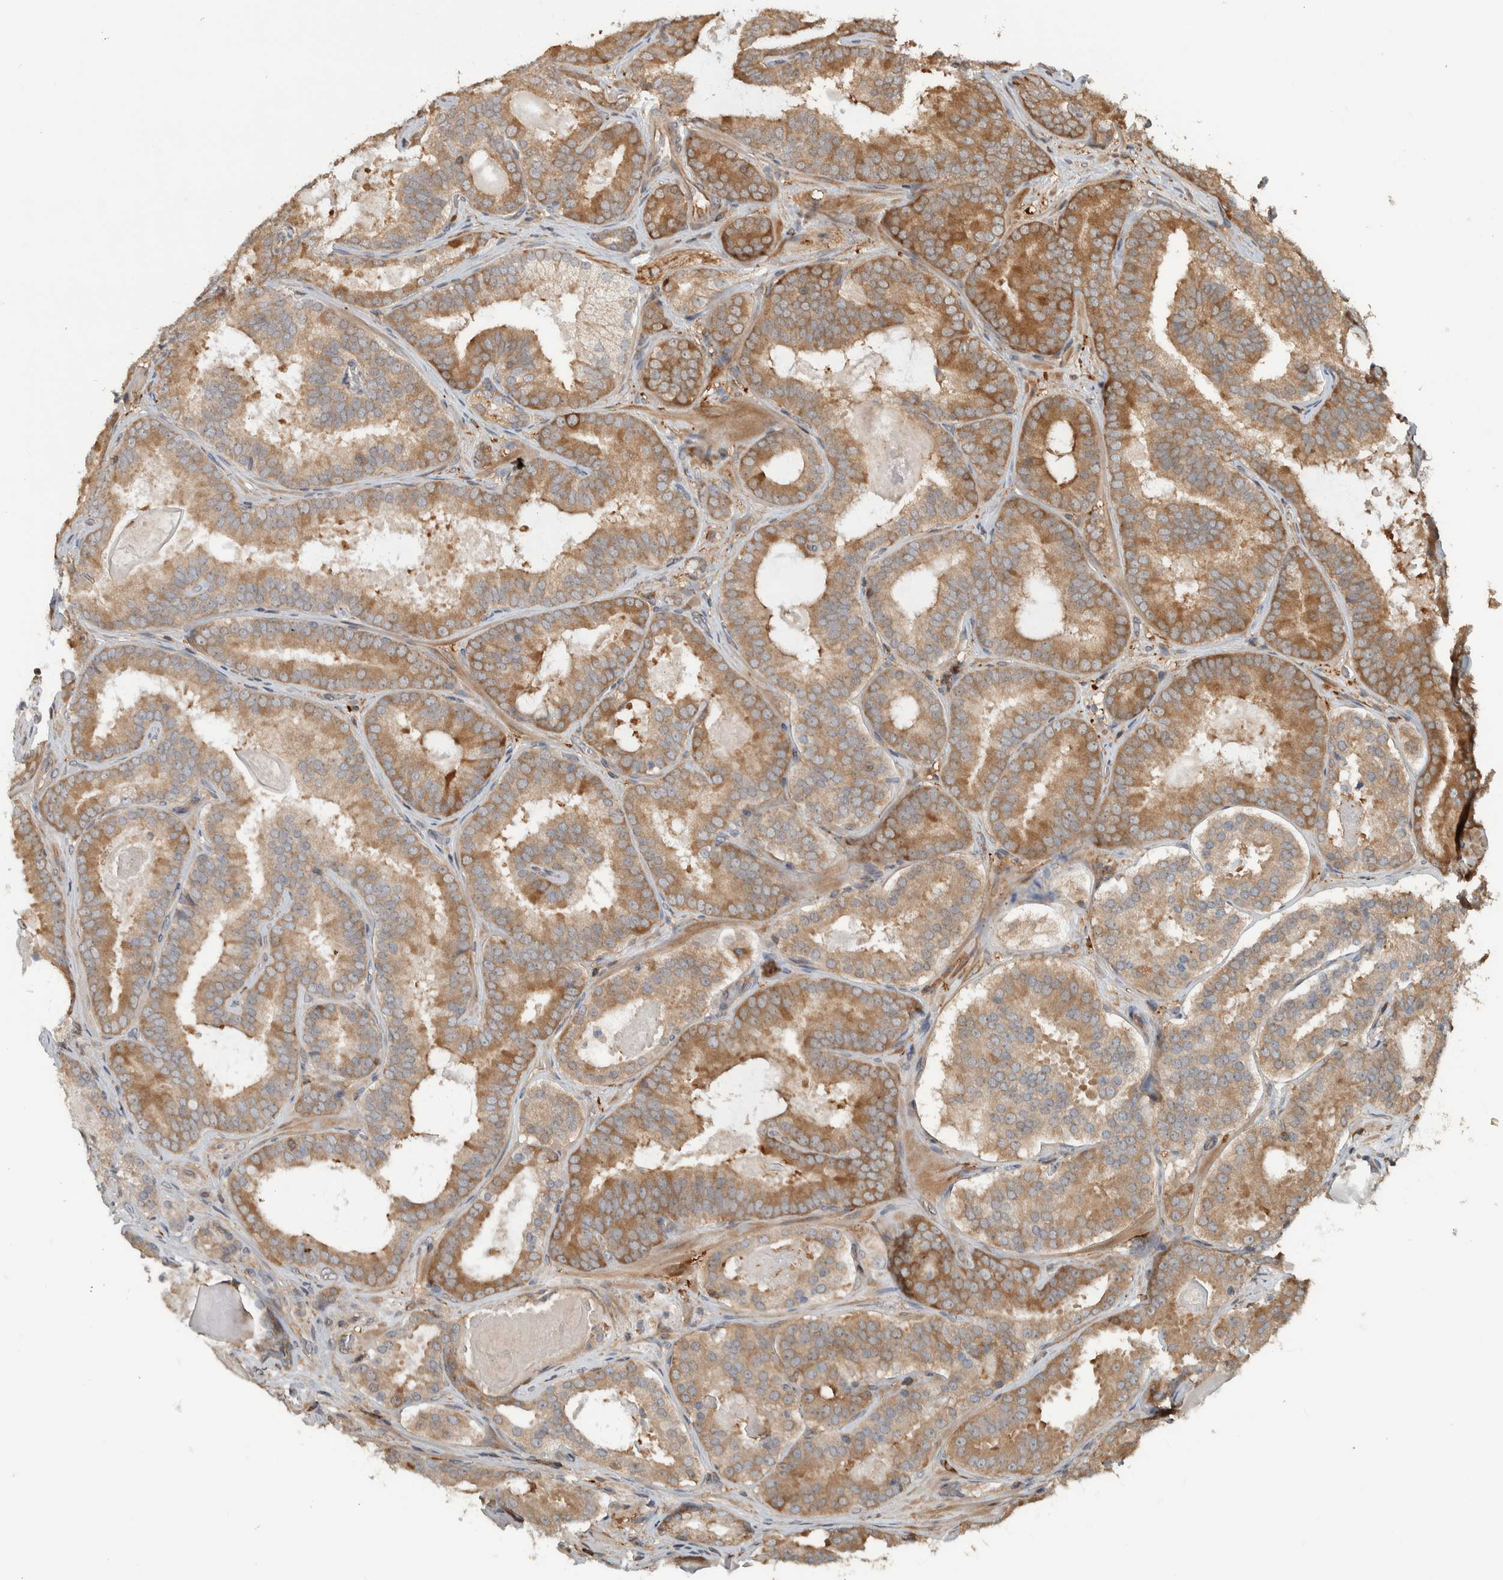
{"staining": {"intensity": "moderate", "quantity": ">75%", "location": "cytoplasmic/membranous"}, "tissue": "prostate cancer", "cell_type": "Tumor cells", "image_type": "cancer", "snomed": [{"axis": "morphology", "description": "Adenocarcinoma, High grade"}, {"axis": "topography", "description": "Prostate"}], "caption": "Protein staining demonstrates moderate cytoplasmic/membranous positivity in about >75% of tumor cells in prostate high-grade adenocarcinoma.", "gene": "CNTROB", "patient": {"sex": "male", "age": 60}}